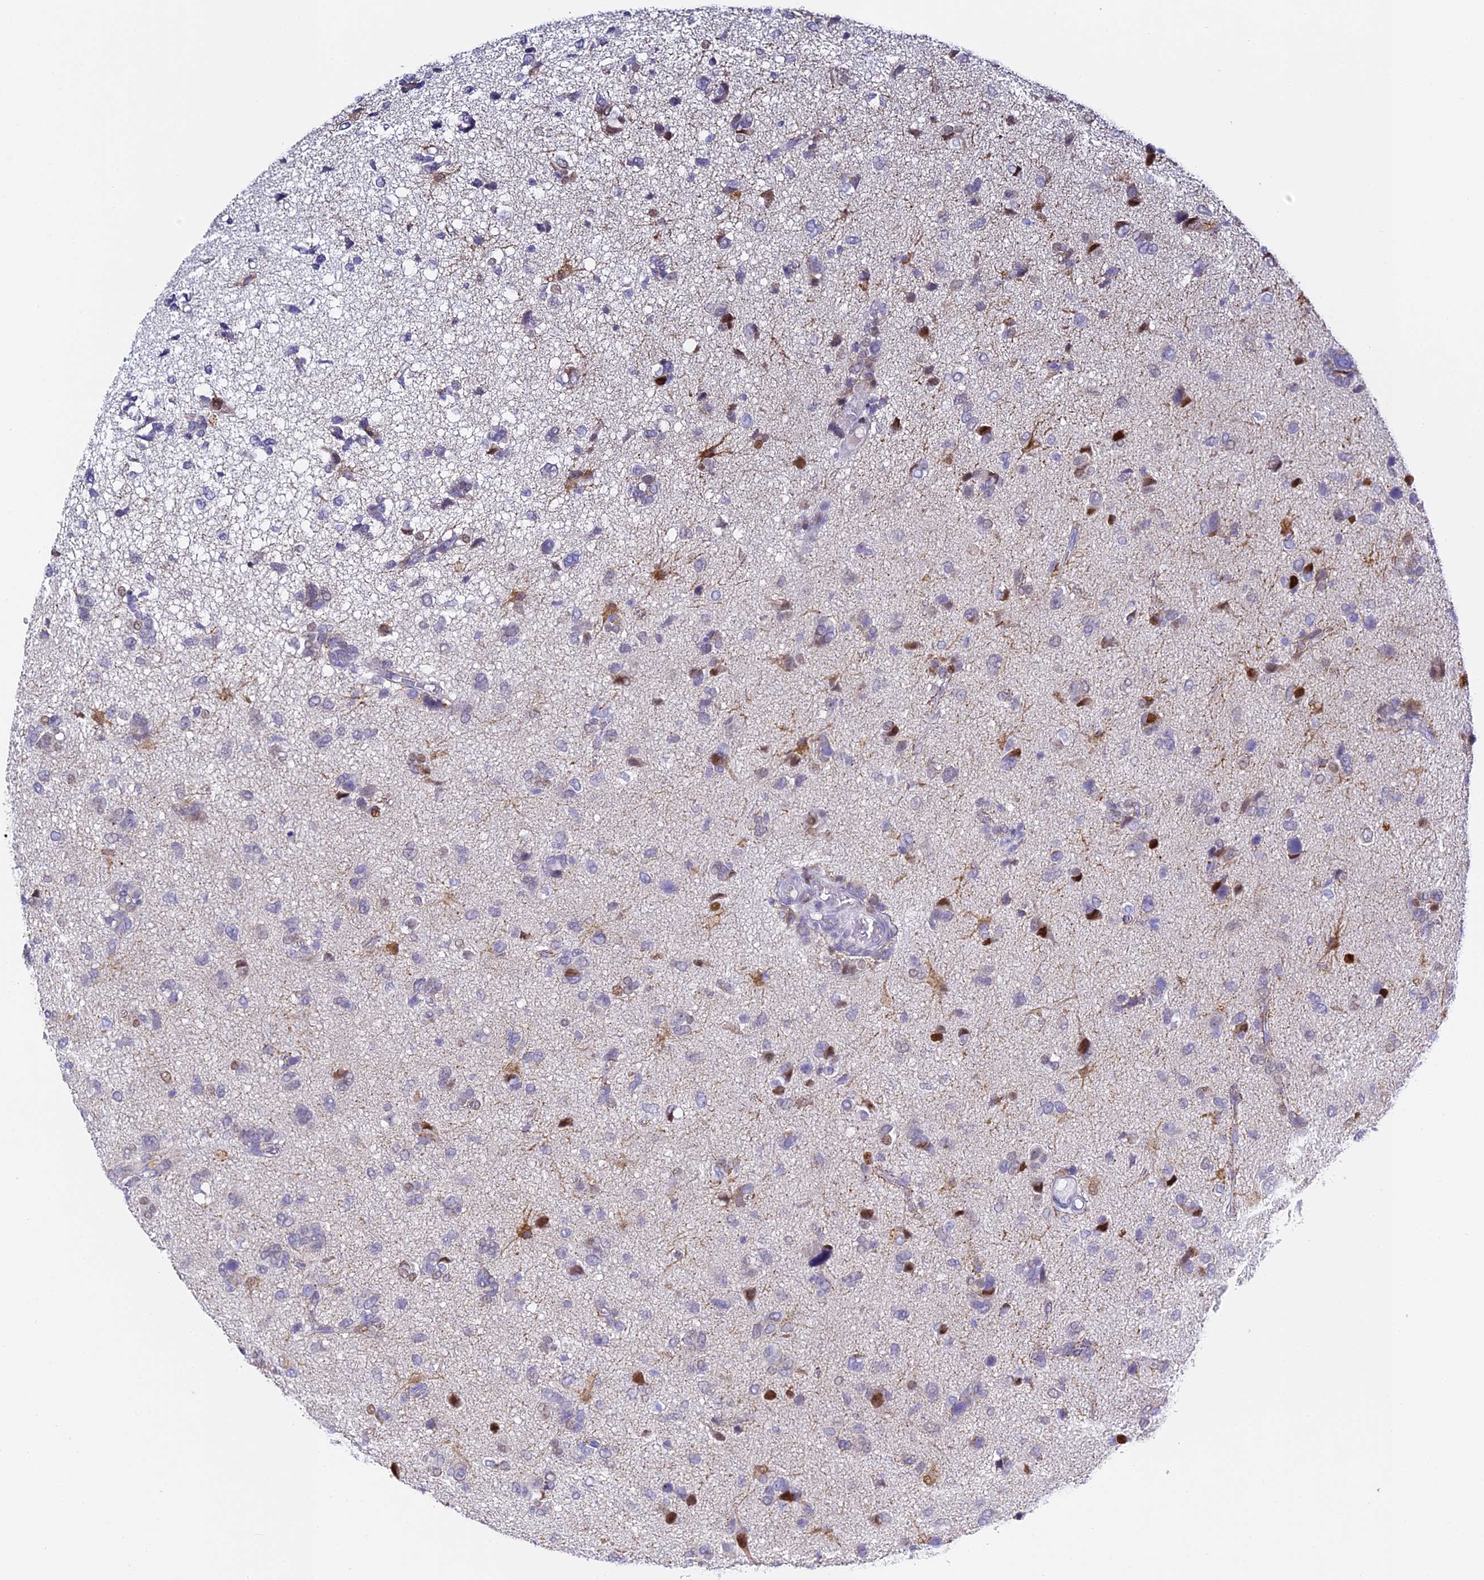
{"staining": {"intensity": "negative", "quantity": "none", "location": "none"}, "tissue": "glioma", "cell_type": "Tumor cells", "image_type": "cancer", "snomed": [{"axis": "morphology", "description": "Glioma, malignant, High grade"}, {"axis": "topography", "description": "Brain"}], "caption": "This is an IHC histopathology image of human malignant glioma (high-grade). There is no expression in tumor cells.", "gene": "SERP1", "patient": {"sex": "female", "age": 59}}